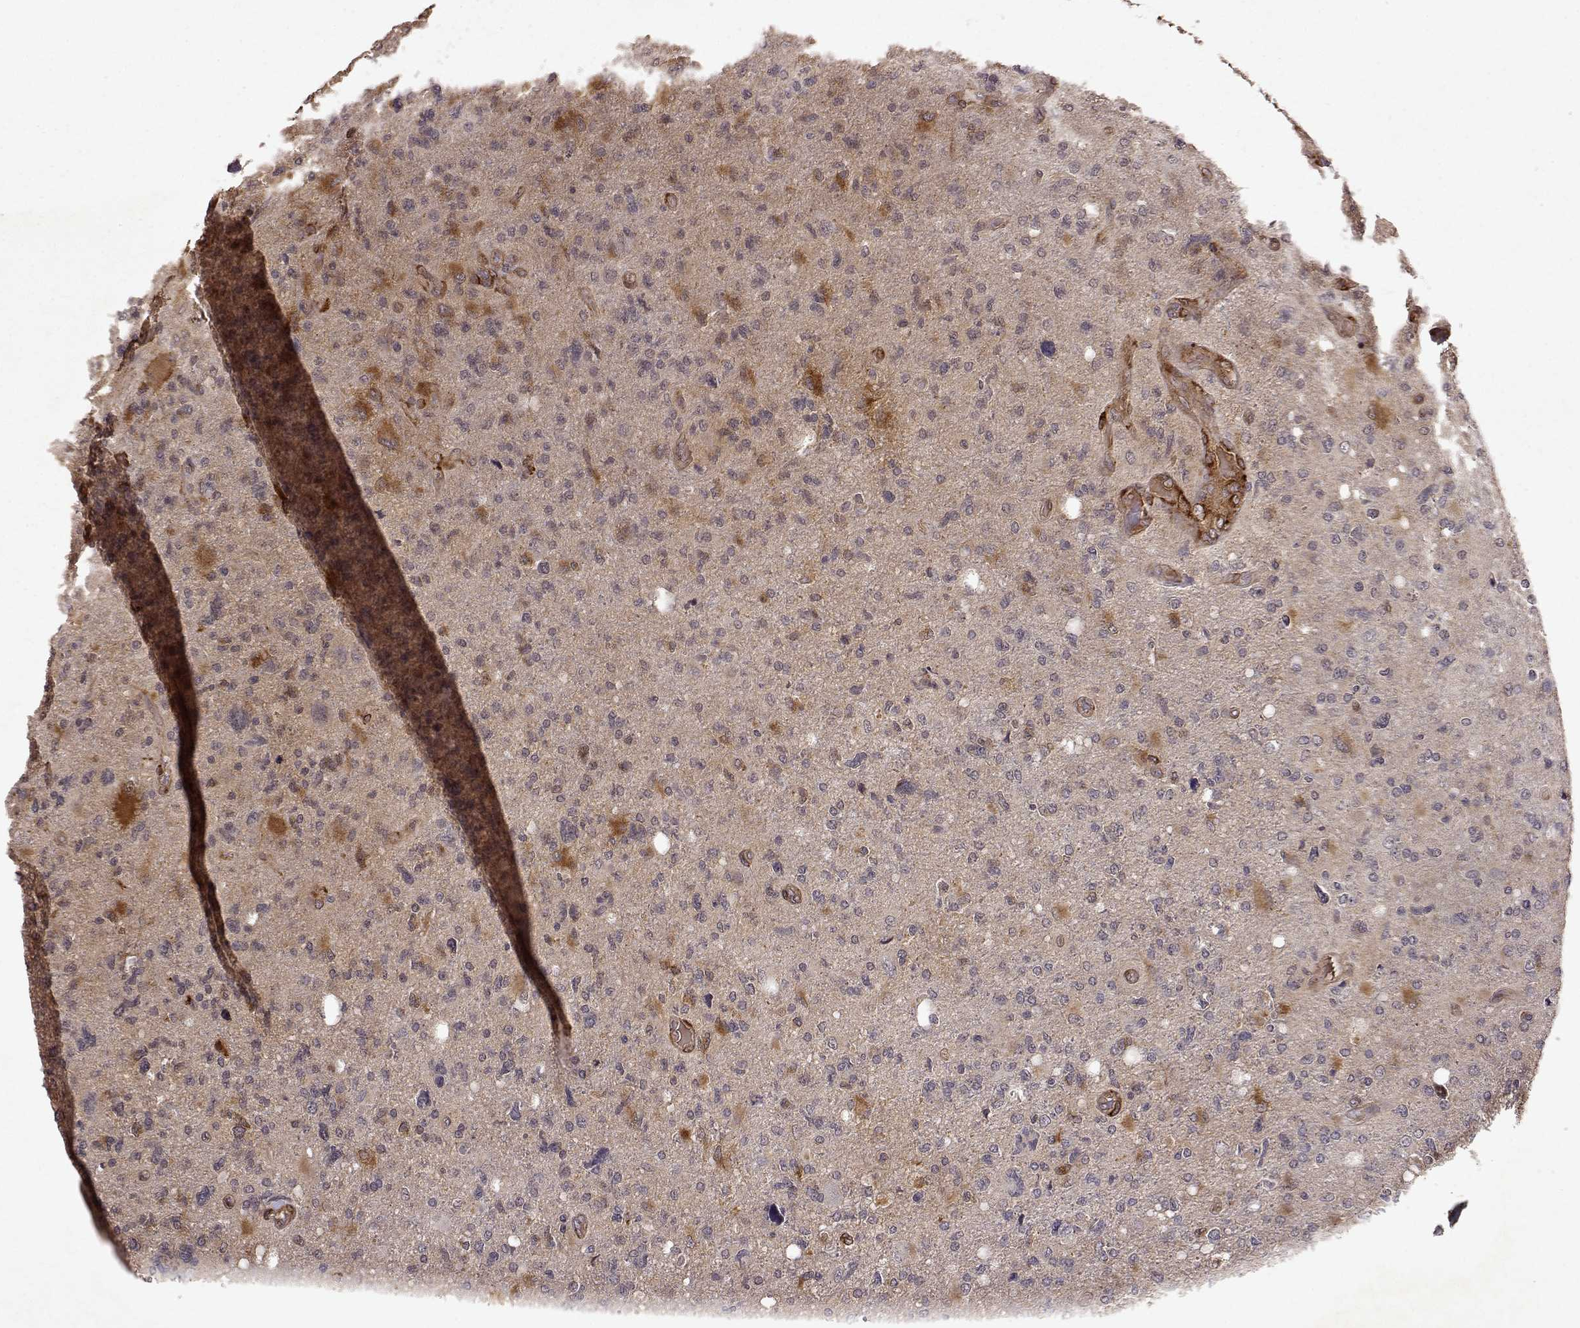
{"staining": {"intensity": "moderate", "quantity": "<25%", "location": "cytoplasmic/membranous"}, "tissue": "glioma", "cell_type": "Tumor cells", "image_type": "cancer", "snomed": [{"axis": "morphology", "description": "Glioma, malignant, High grade"}, {"axis": "topography", "description": "Cerebral cortex"}], "caption": "Malignant glioma (high-grade) tissue demonstrates moderate cytoplasmic/membranous expression in about <25% of tumor cells The staining was performed using DAB, with brown indicating positive protein expression. Nuclei are stained blue with hematoxylin.", "gene": "FSTL1", "patient": {"sex": "male", "age": 70}}